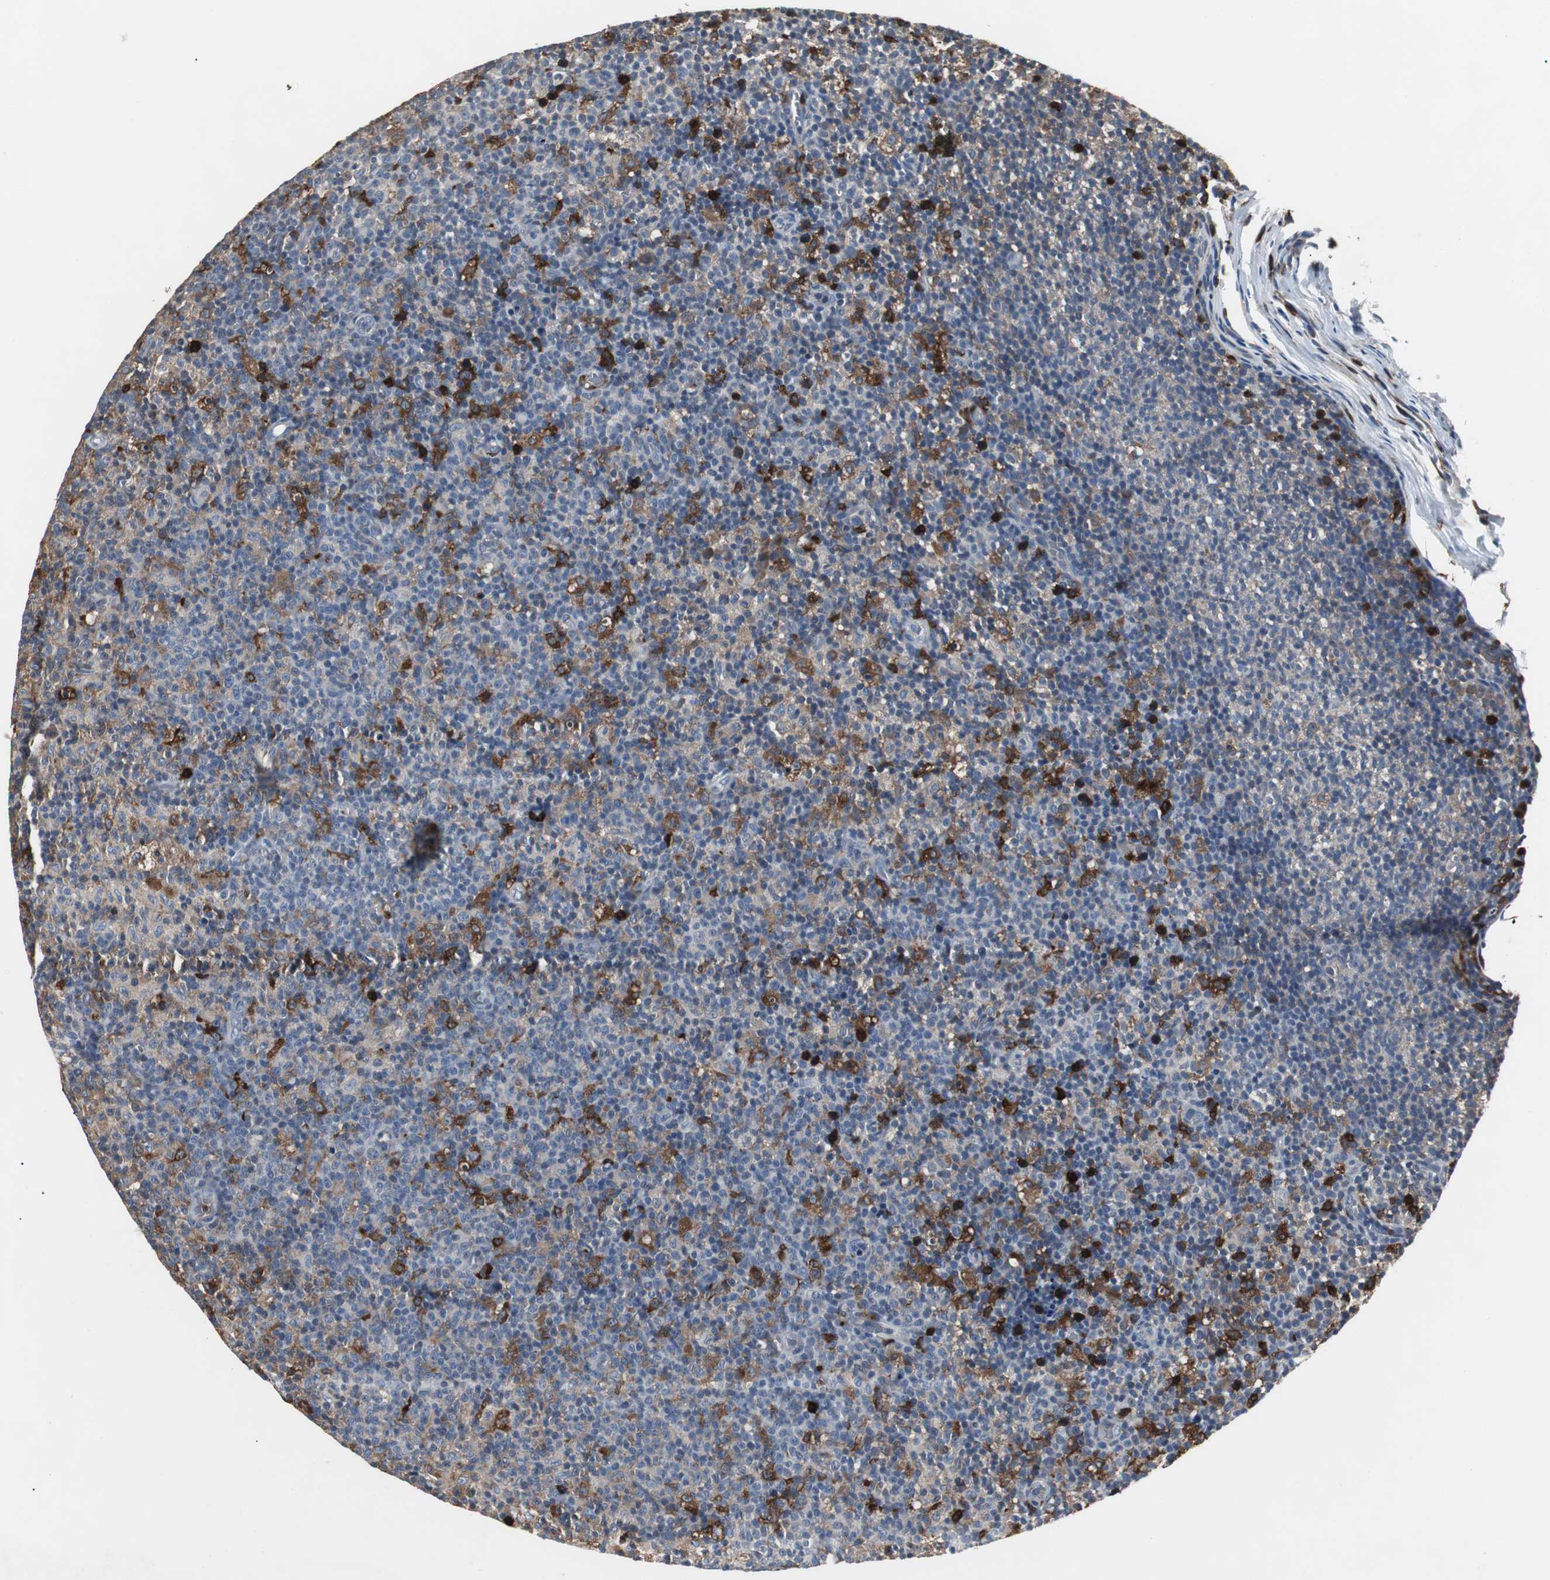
{"staining": {"intensity": "weak", "quantity": "<25%", "location": "cytoplasmic/membranous"}, "tissue": "lymph node", "cell_type": "Germinal center cells", "image_type": "normal", "snomed": [{"axis": "morphology", "description": "Normal tissue, NOS"}, {"axis": "morphology", "description": "Inflammation, NOS"}, {"axis": "topography", "description": "Lymph node"}], "caption": "Immunohistochemical staining of unremarkable lymph node shows no significant positivity in germinal center cells. (DAB immunohistochemistry visualized using brightfield microscopy, high magnification).", "gene": "NCF2", "patient": {"sex": "male", "age": 55}}